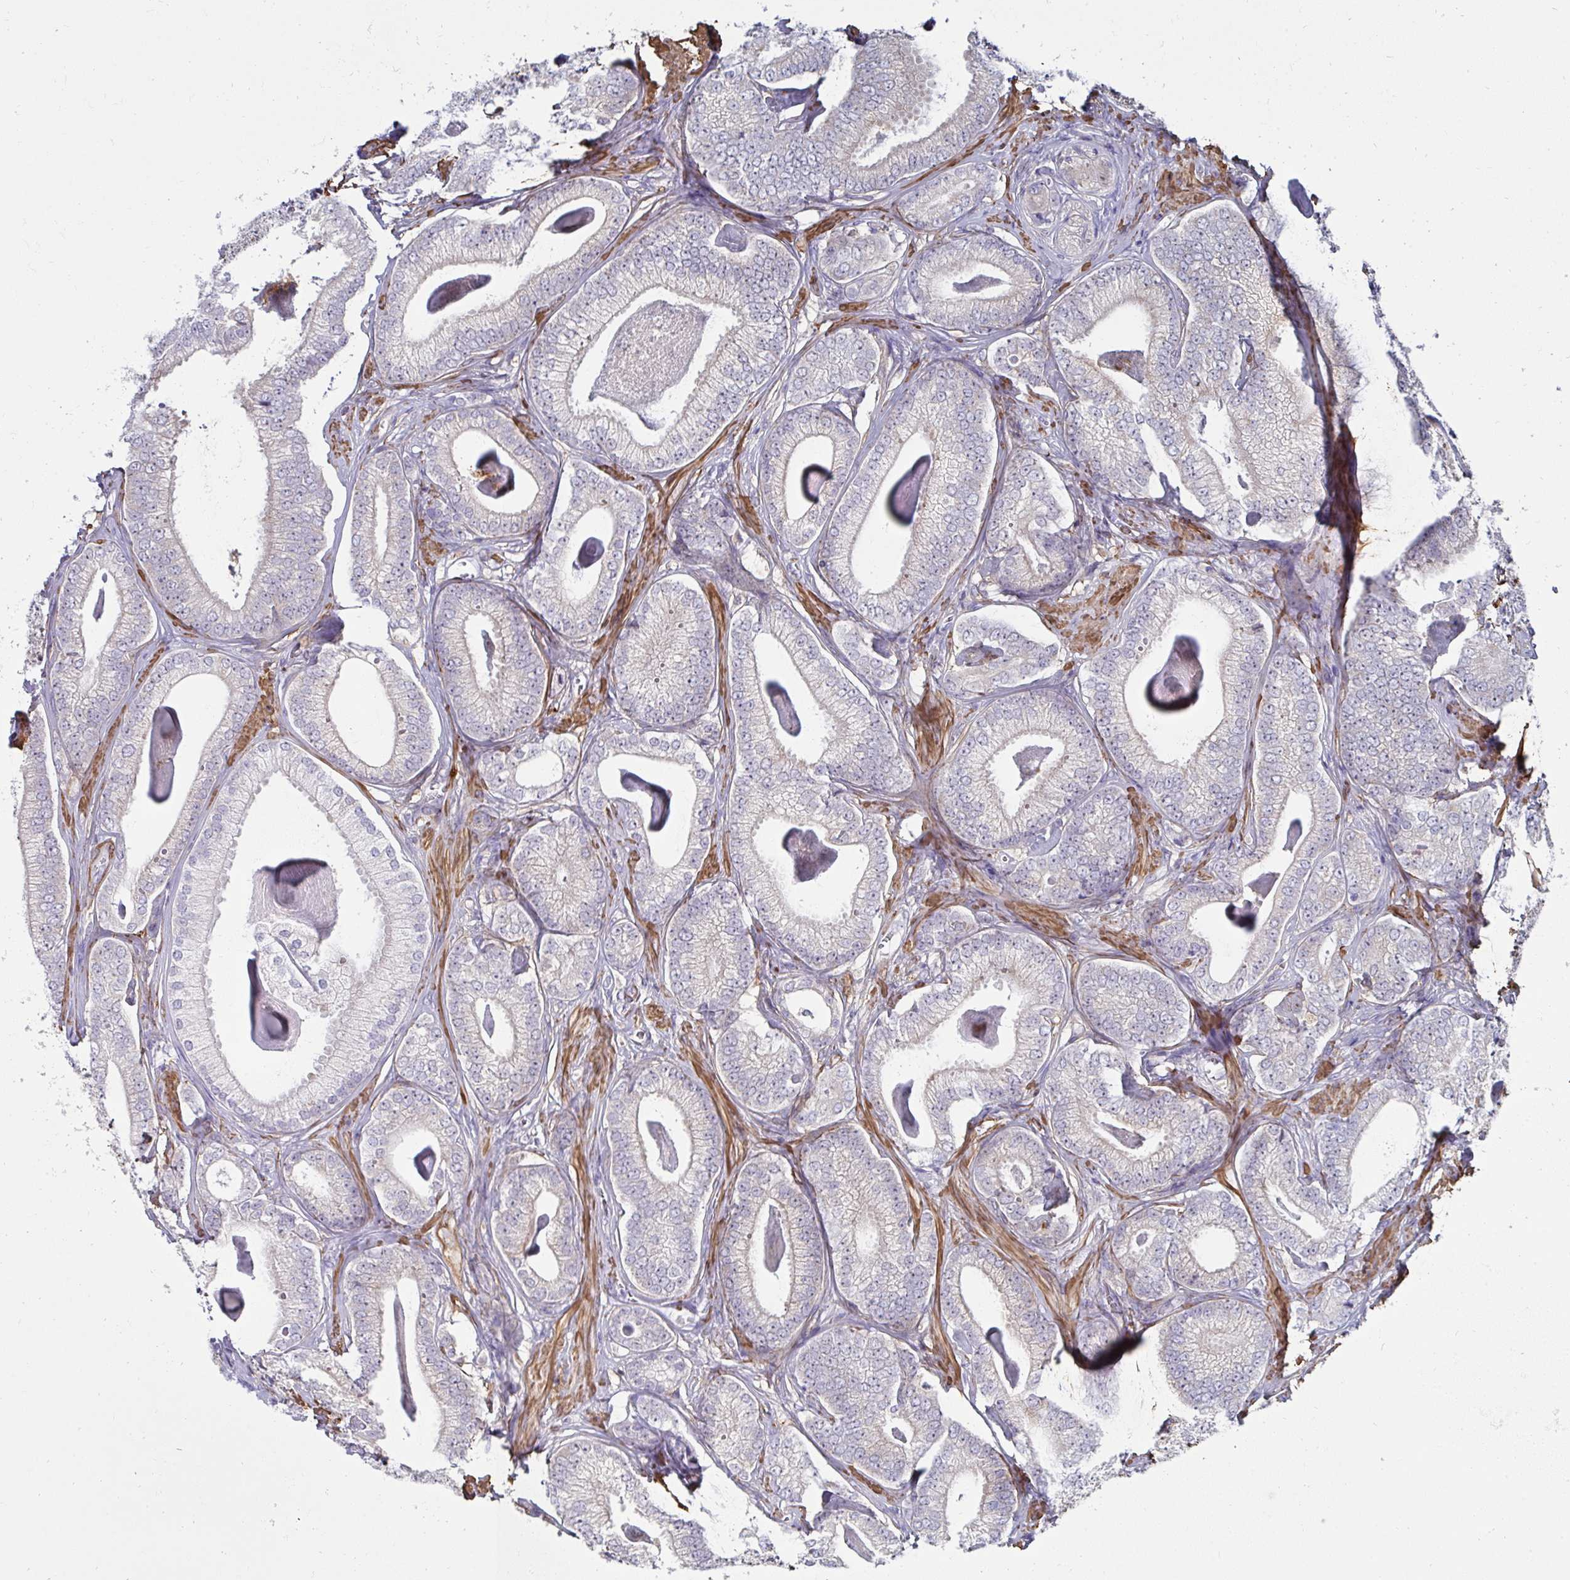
{"staining": {"intensity": "negative", "quantity": "none", "location": "none"}, "tissue": "prostate cancer", "cell_type": "Tumor cells", "image_type": "cancer", "snomed": [{"axis": "morphology", "description": "Adenocarcinoma, Low grade"}, {"axis": "topography", "description": "Prostate"}], "caption": "A high-resolution micrograph shows immunohistochemistry staining of prostate cancer, which exhibits no significant positivity in tumor cells. (Brightfield microscopy of DAB (3,3'-diaminobenzidine) immunohistochemistry at high magnification).", "gene": "FBXL13", "patient": {"sex": "male", "age": 63}}